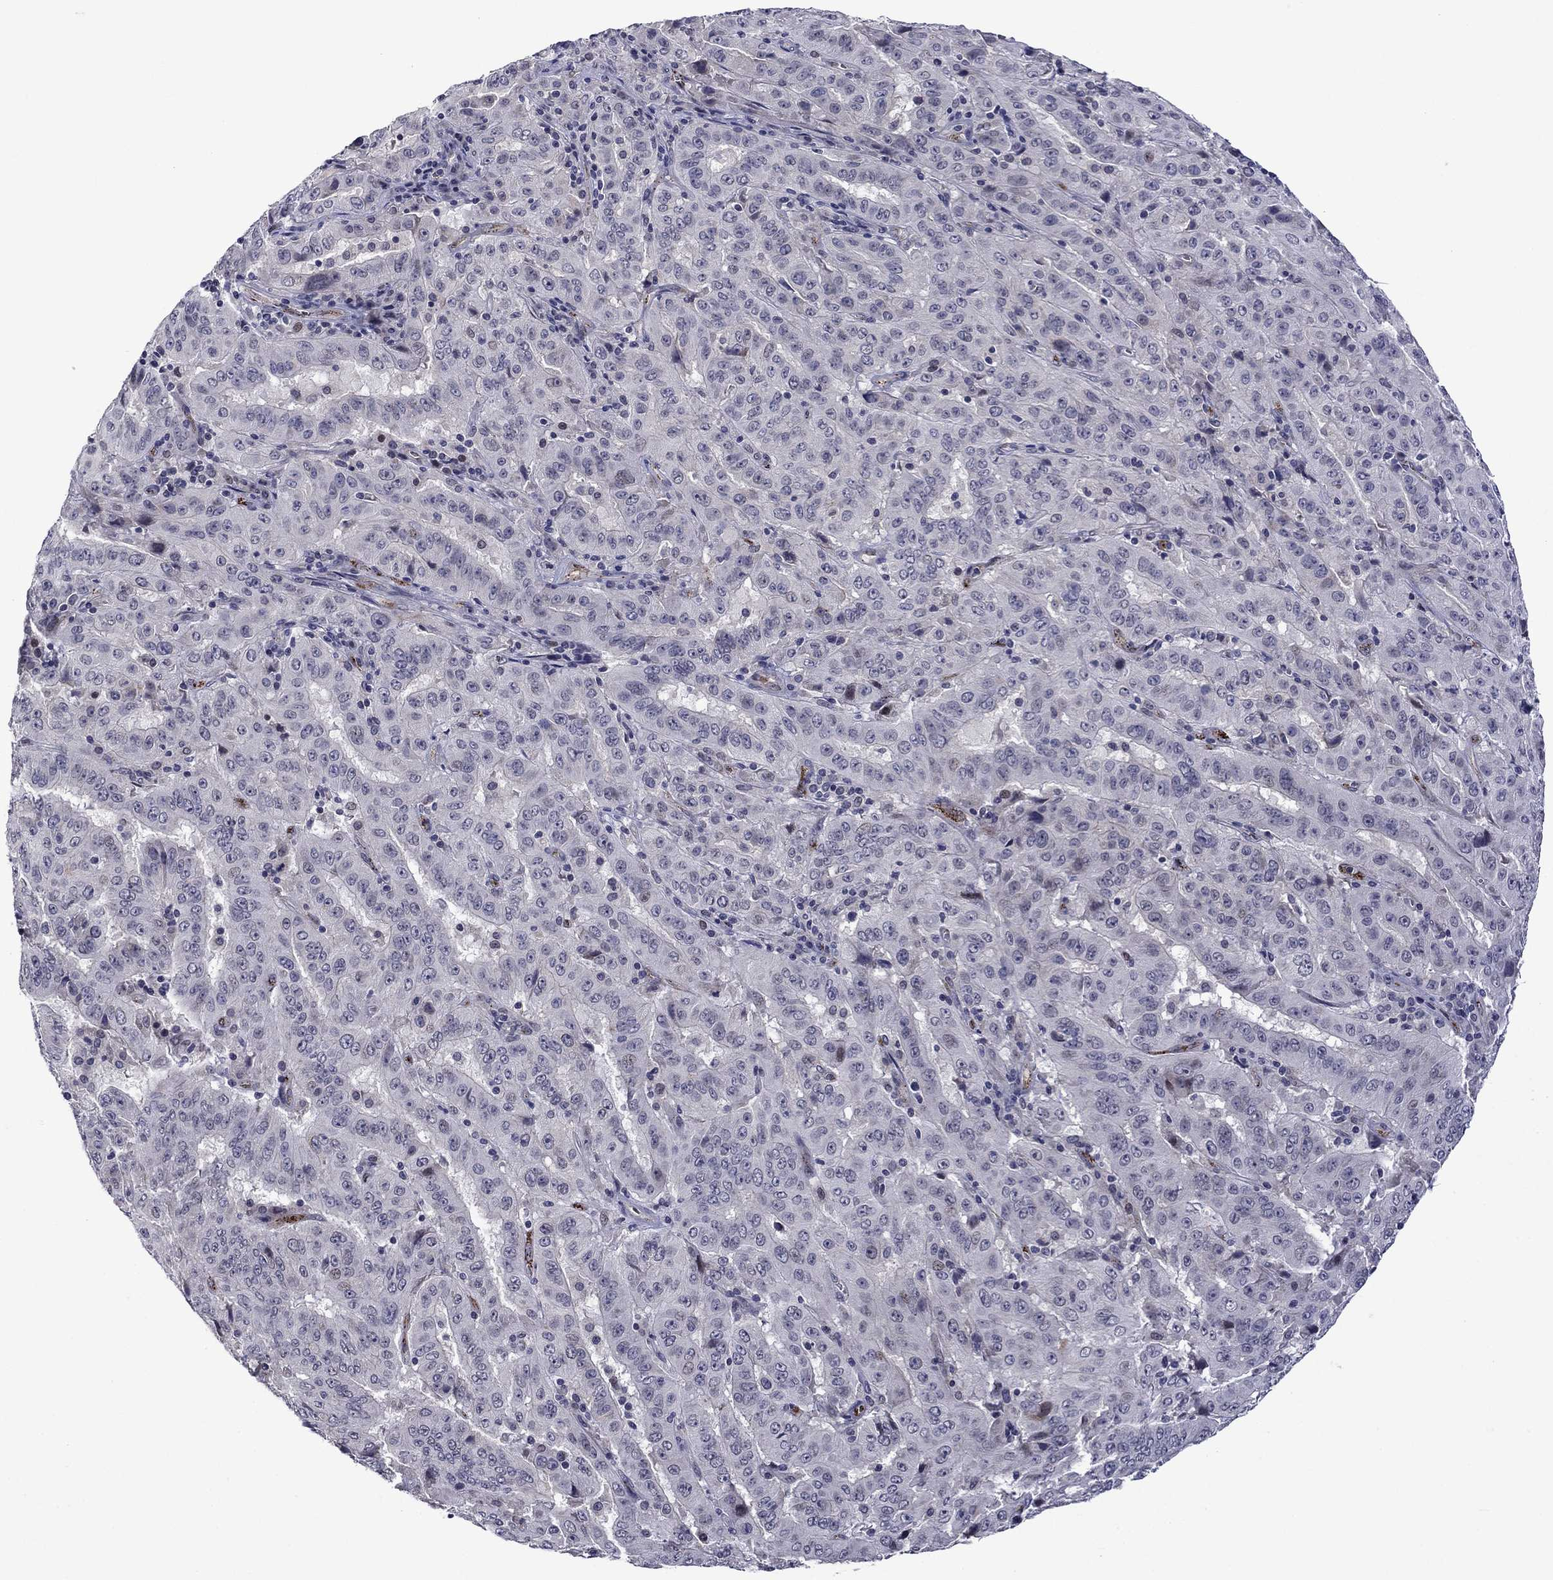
{"staining": {"intensity": "negative", "quantity": "none", "location": "none"}, "tissue": "pancreatic cancer", "cell_type": "Tumor cells", "image_type": "cancer", "snomed": [{"axis": "morphology", "description": "Adenocarcinoma, NOS"}, {"axis": "topography", "description": "Pancreas"}], "caption": "There is no significant staining in tumor cells of pancreatic cancer.", "gene": "SLITRK1", "patient": {"sex": "male", "age": 63}}